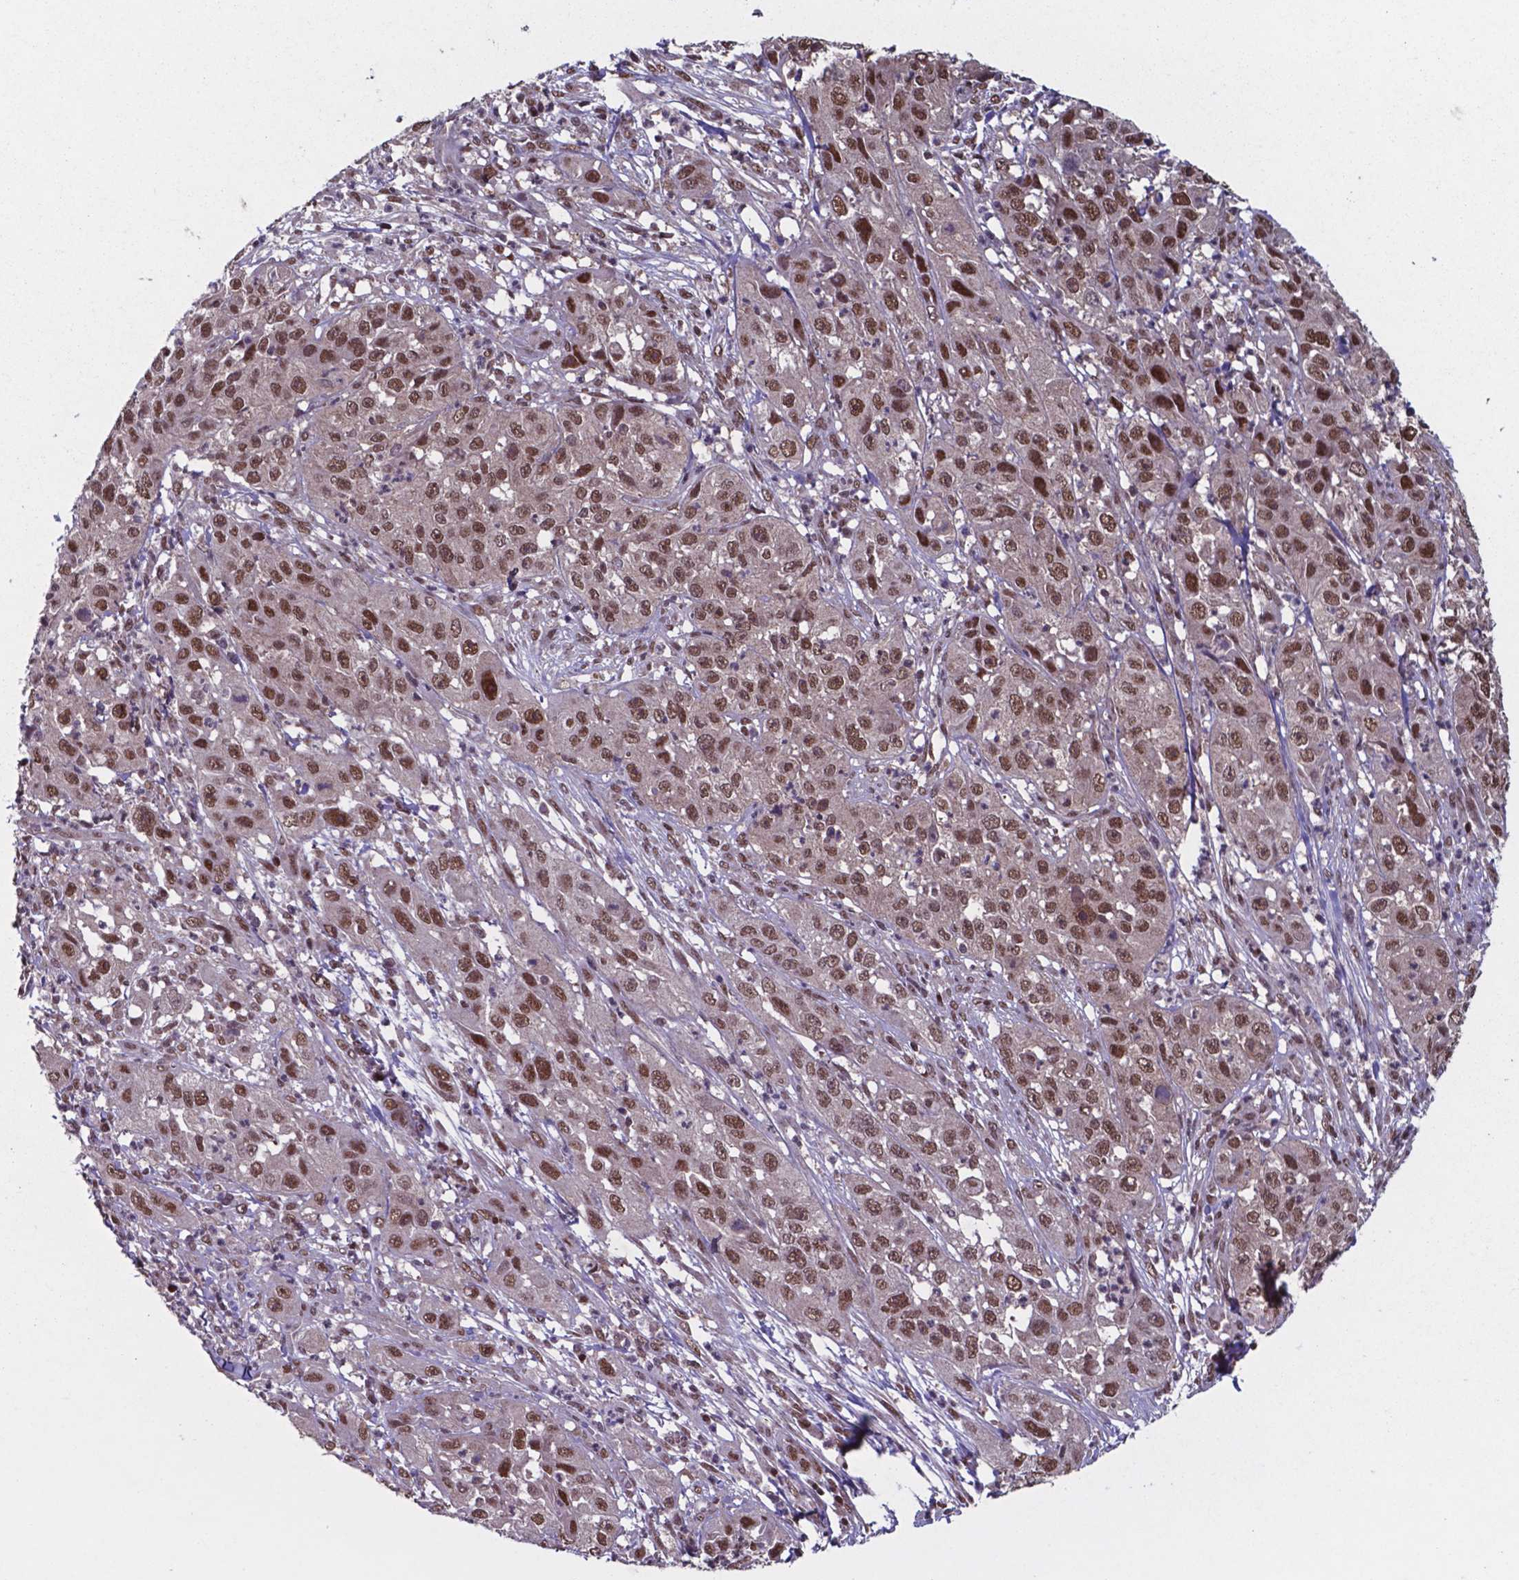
{"staining": {"intensity": "strong", "quantity": ">75%", "location": "nuclear"}, "tissue": "cervical cancer", "cell_type": "Tumor cells", "image_type": "cancer", "snomed": [{"axis": "morphology", "description": "Squamous cell carcinoma, NOS"}, {"axis": "topography", "description": "Cervix"}], "caption": "DAB (3,3'-diaminobenzidine) immunohistochemical staining of cervical cancer (squamous cell carcinoma) reveals strong nuclear protein expression in approximately >75% of tumor cells.", "gene": "UBA1", "patient": {"sex": "female", "age": 32}}